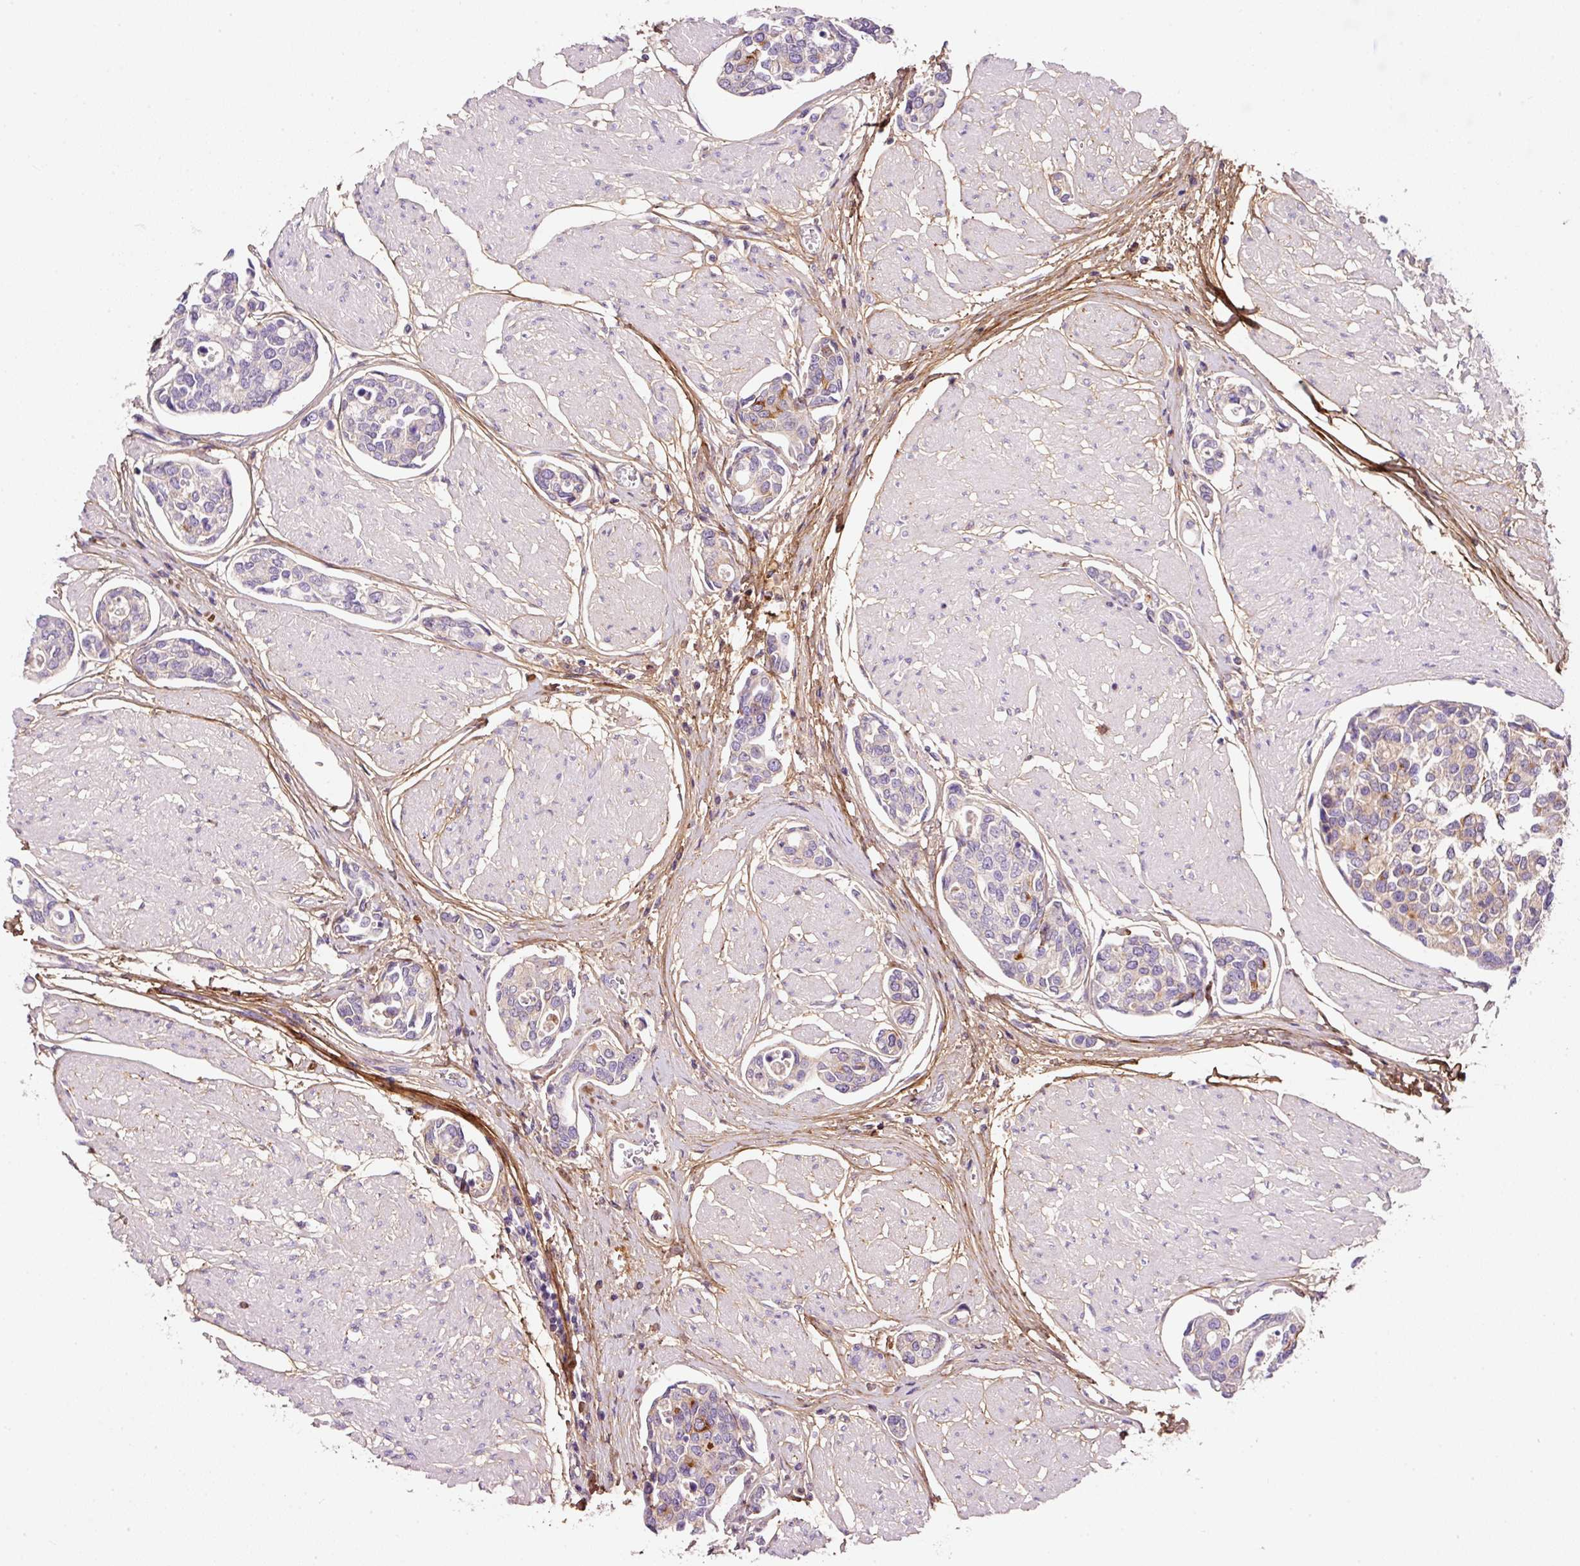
{"staining": {"intensity": "negative", "quantity": "none", "location": "none"}, "tissue": "urothelial cancer", "cell_type": "Tumor cells", "image_type": "cancer", "snomed": [{"axis": "morphology", "description": "Urothelial carcinoma, High grade"}, {"axis": "topography", "description": "Urinary bladder"}], "caption": "Image shows no protein expression in tumor cells of urothelial cancer tissue. (DAB immunohistochemistry (IHC) visualized using brightfield microscopy, high magnification).", "gene": "SOS2", "patient": {"sex": "male", "age": 78}}